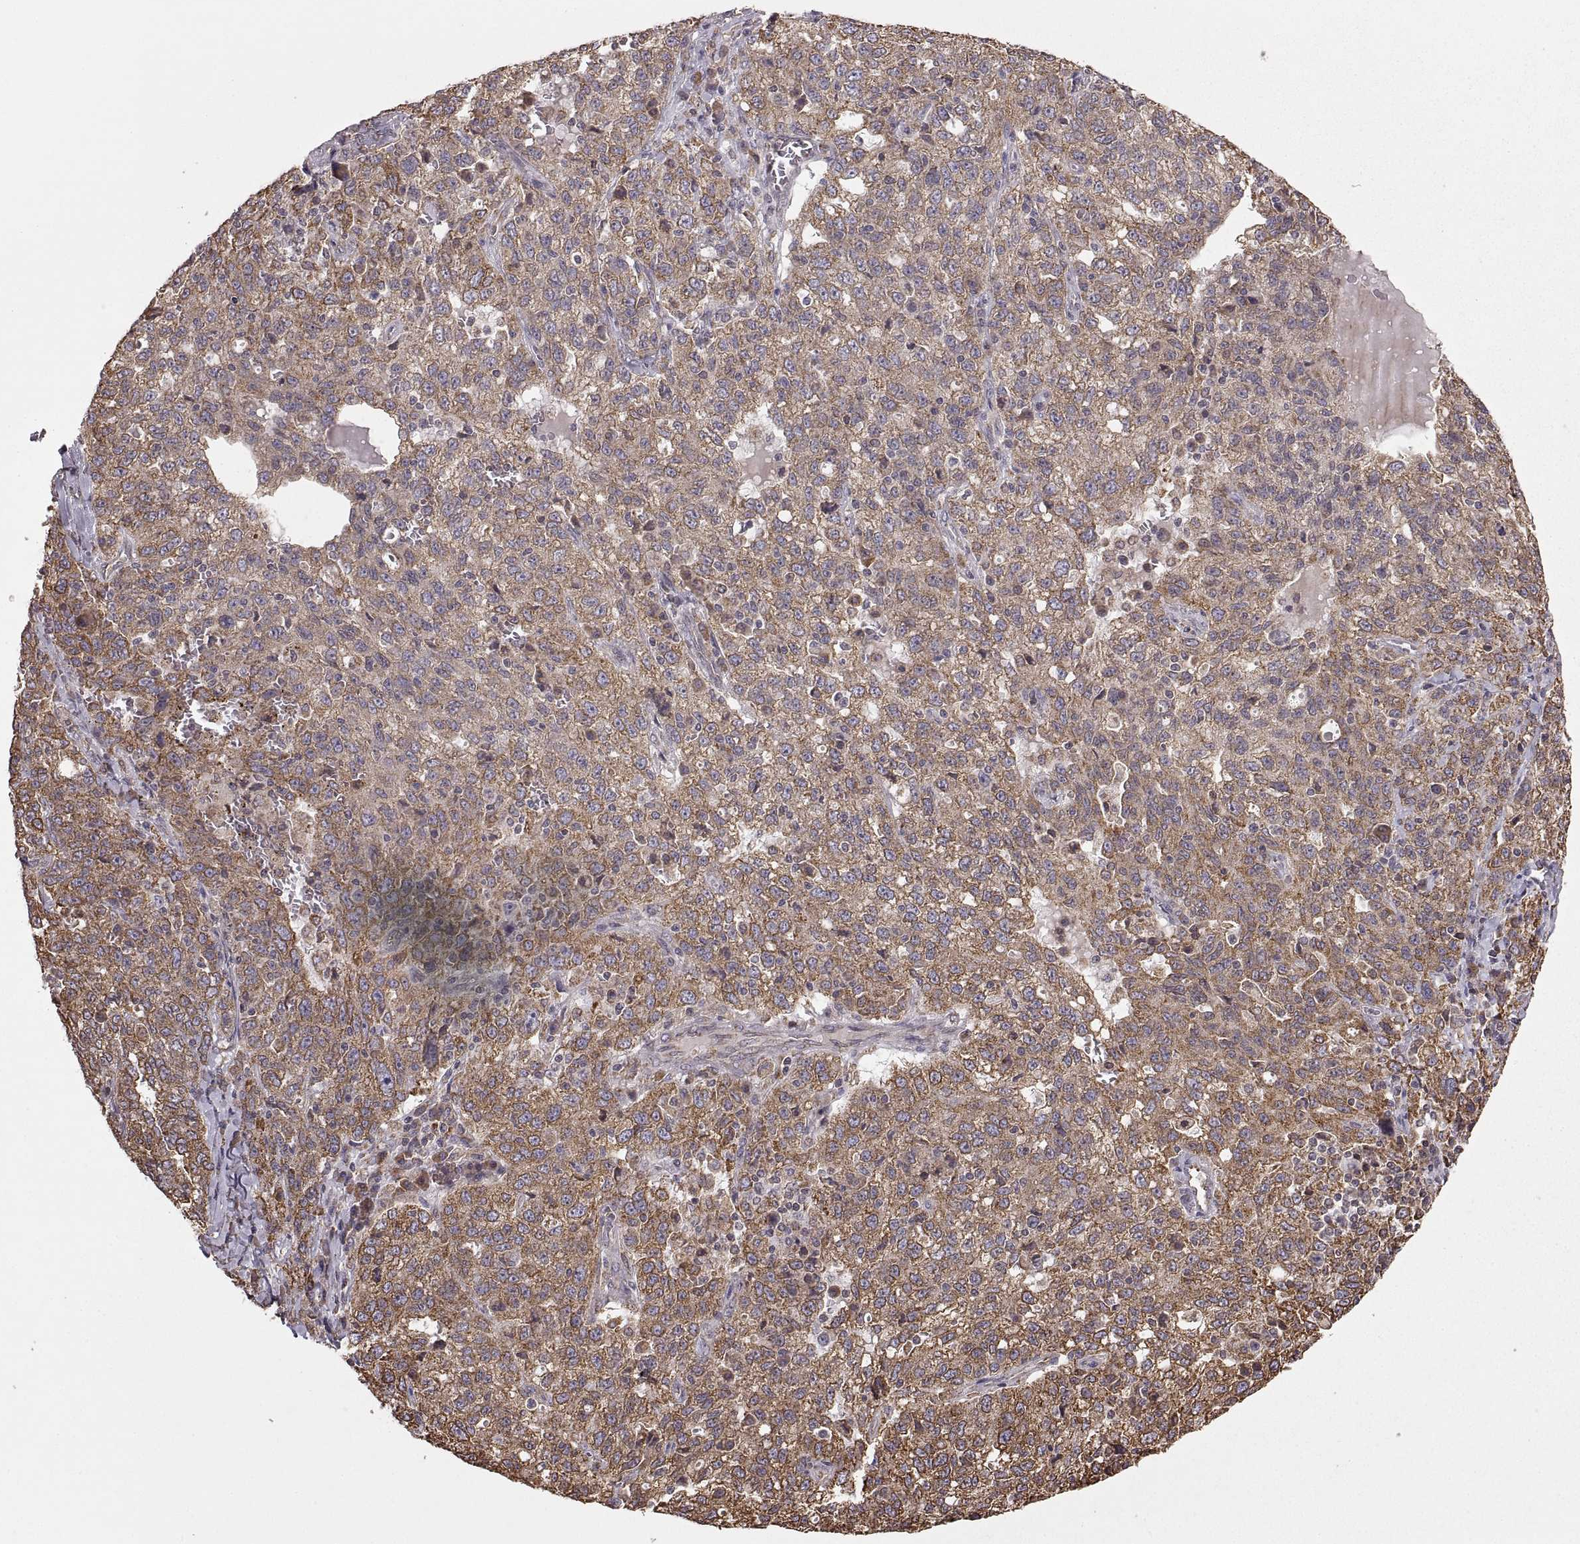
{"staining": {"intensity": "moderate", "quantity": "<25%", "location": "cytoplasmic/membranous"}, "tissue": "ovarian cancer", "cell_type": "Tumor cells", "image_type": "cancer", "snomed": [{"axis": "morphology", "description": "Cystadenocarcinoma, serous, NOS"}, {"axis": "topography", "description": "Ovary"}], "caption": "Ovarian cancer (serous cystadenocarcinoma) stained with a brown dye displays moderate cytoplasmic/membranous positive staining in approximately <25% of tumor cells.", "gene": "PDIA3", "patient": {"sex": "female", "age": 71}}